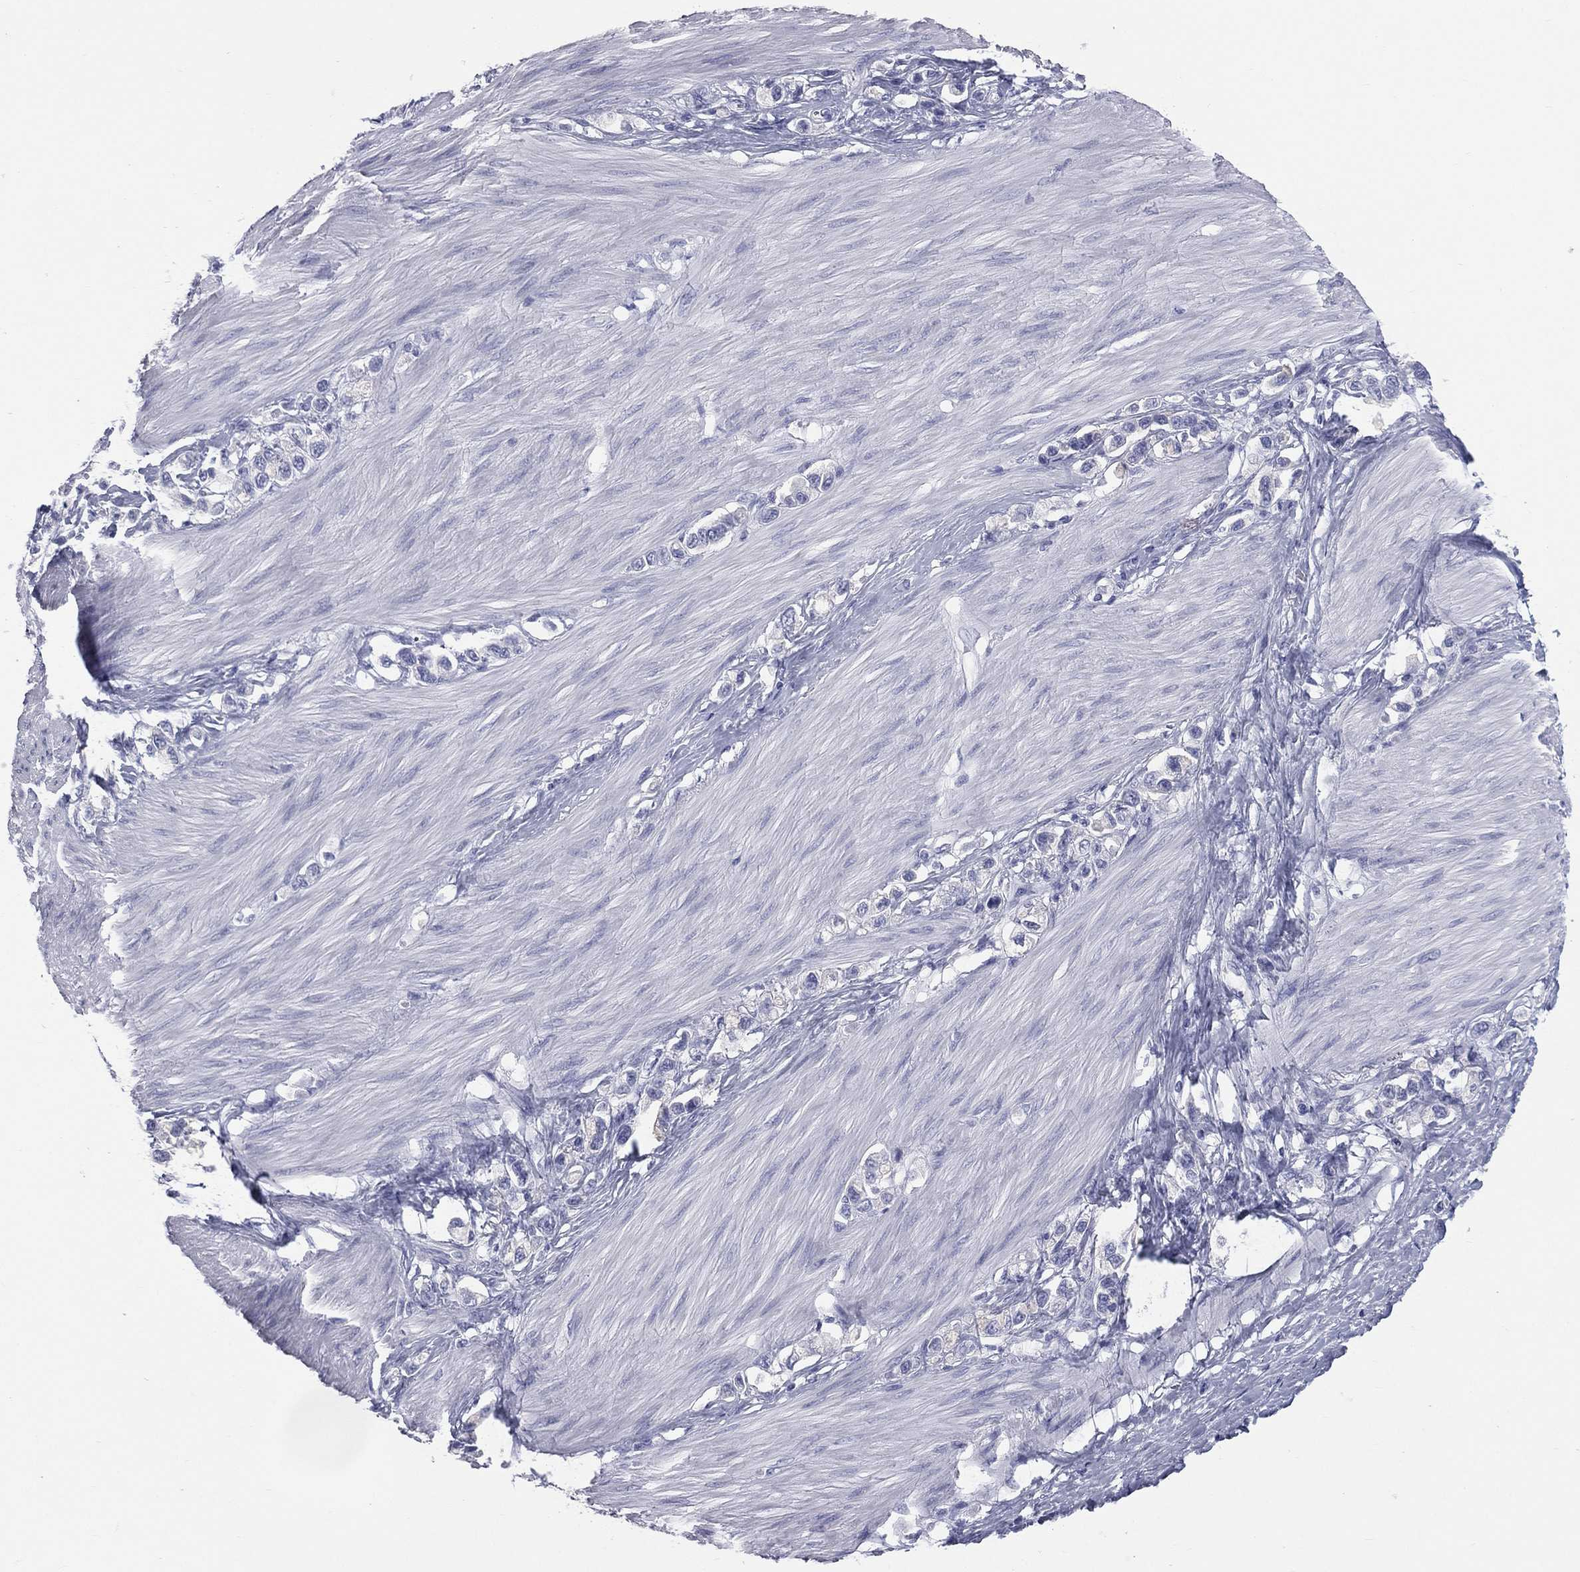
{"staining": {"intensity": "negative", "quantity": "none", "location": "none"}, "tissue": "stomach cancer", "cell_type": "Tumor cells", "image_type": "cancer", "snomed": [{"axis": "morphology", "description": "Normal tissue, NOS"}, {"axis": "morphology", "description": "Adenocarcinoma, NOS"}, {"axis": "morphology", "description": "Adenocarcinoma, High grade"}, {"axis": "topography", "description": "Stomach, upper"}, {"axis": "topography", "description": "Stomach"}], "caption": "This photomicrograph is of stomach cancer (adenocarcinoma) stained with immunohistochemistry (IHC) to label a protein in brown with the nuclei are counter-stained blue. There is no positivity in tumor cells.", "gene": "MLN", "patient": {"sex": "female", "age": 65}}